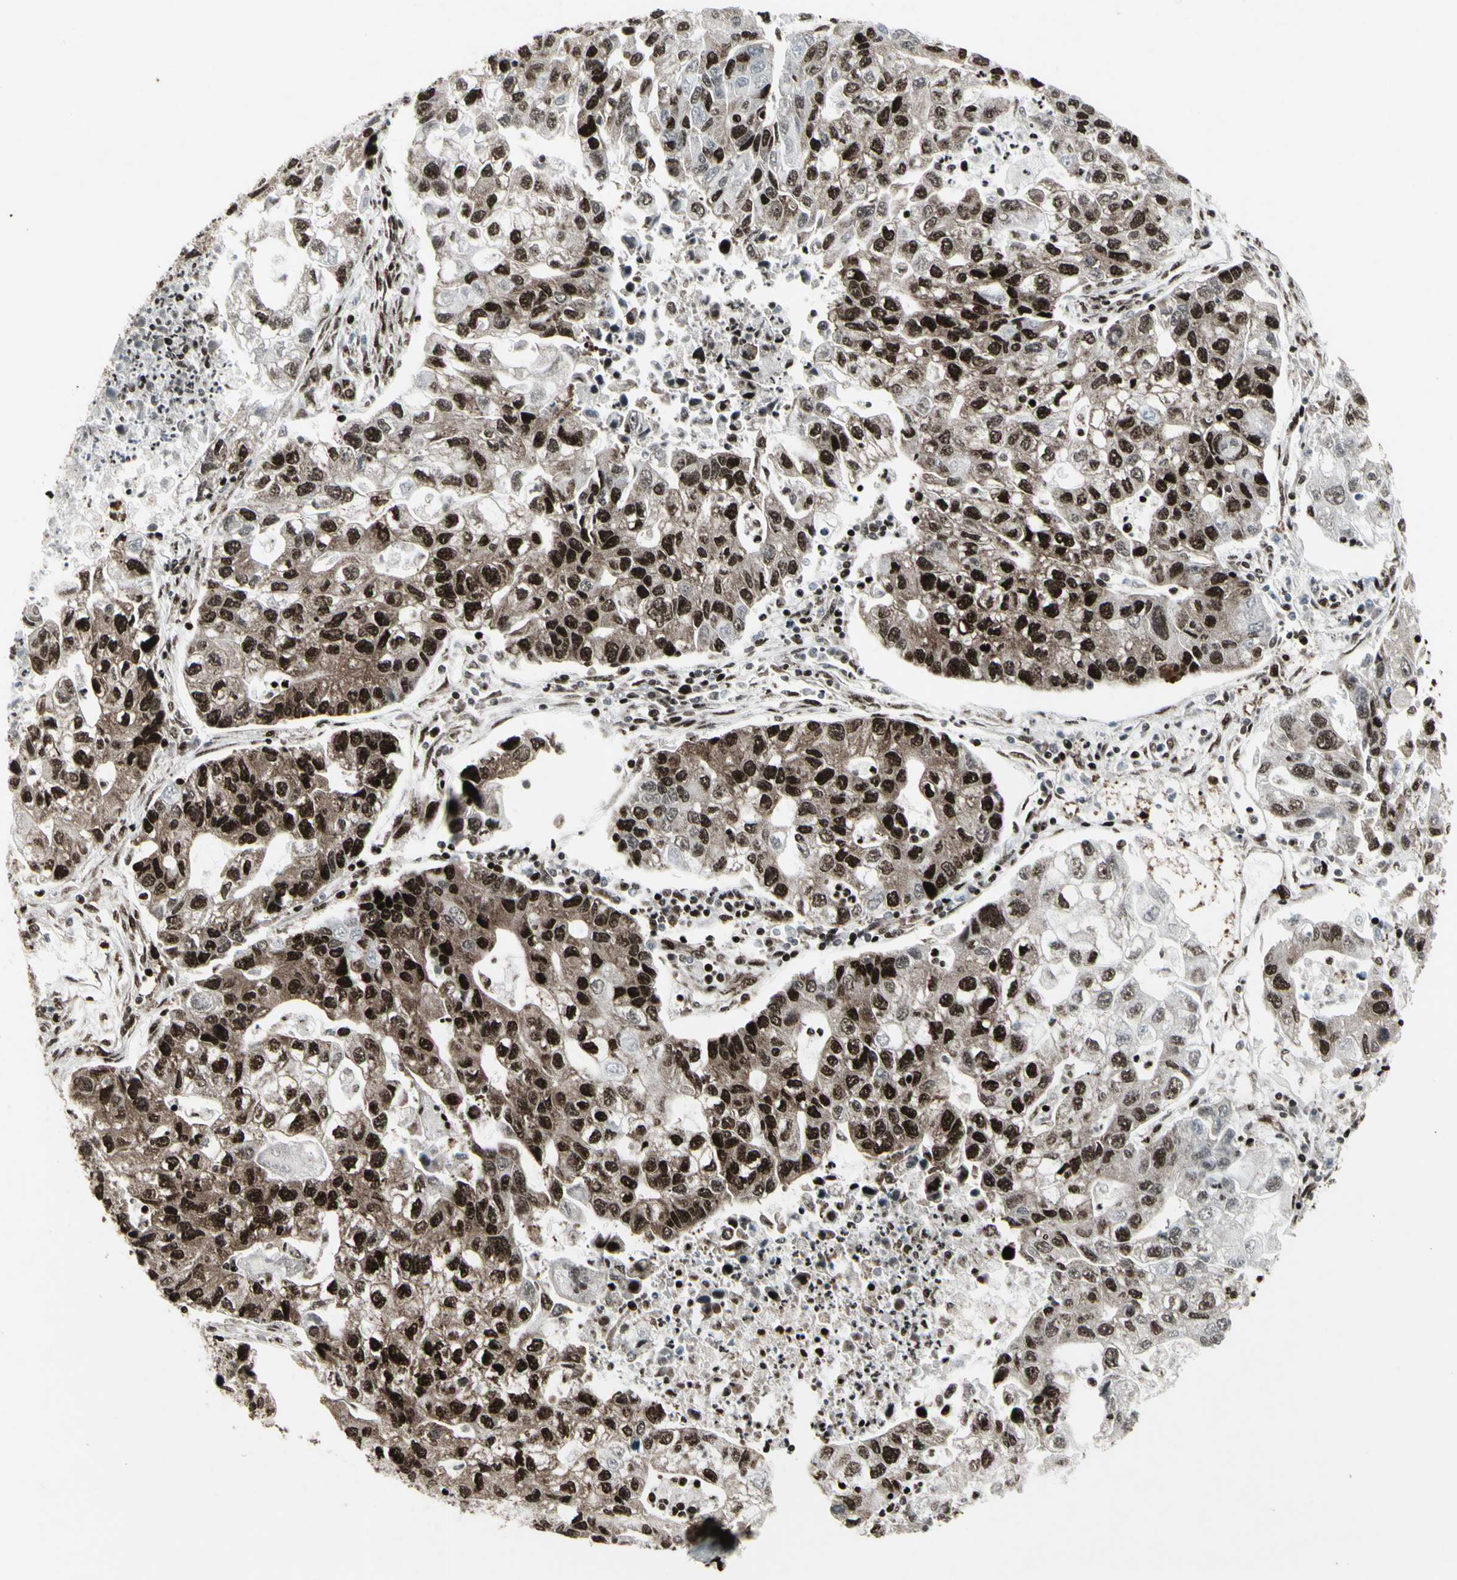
{"staining": {"intensity": "strong", "quantity": ">75%", "location": "cytoplasmic/membranous,nuclear"}, "tissue": "lung cancer", "cell_type": "Tumor cells", "image_type": "cancer", "snomed": [{"axis": "morphology", "description": "Adenocarcinoma, NOS"}, {"axis": "topography", "description": "Lung"}], "caption": "Immunohistochemical staining of human lung cancer reveals high levels of strong cytoplasmic/membranous and nuclear protein staining in approximately >75% of tumor cells.", "gene": "U2AF2", "patient": {"sex": "female", "age": 51}}